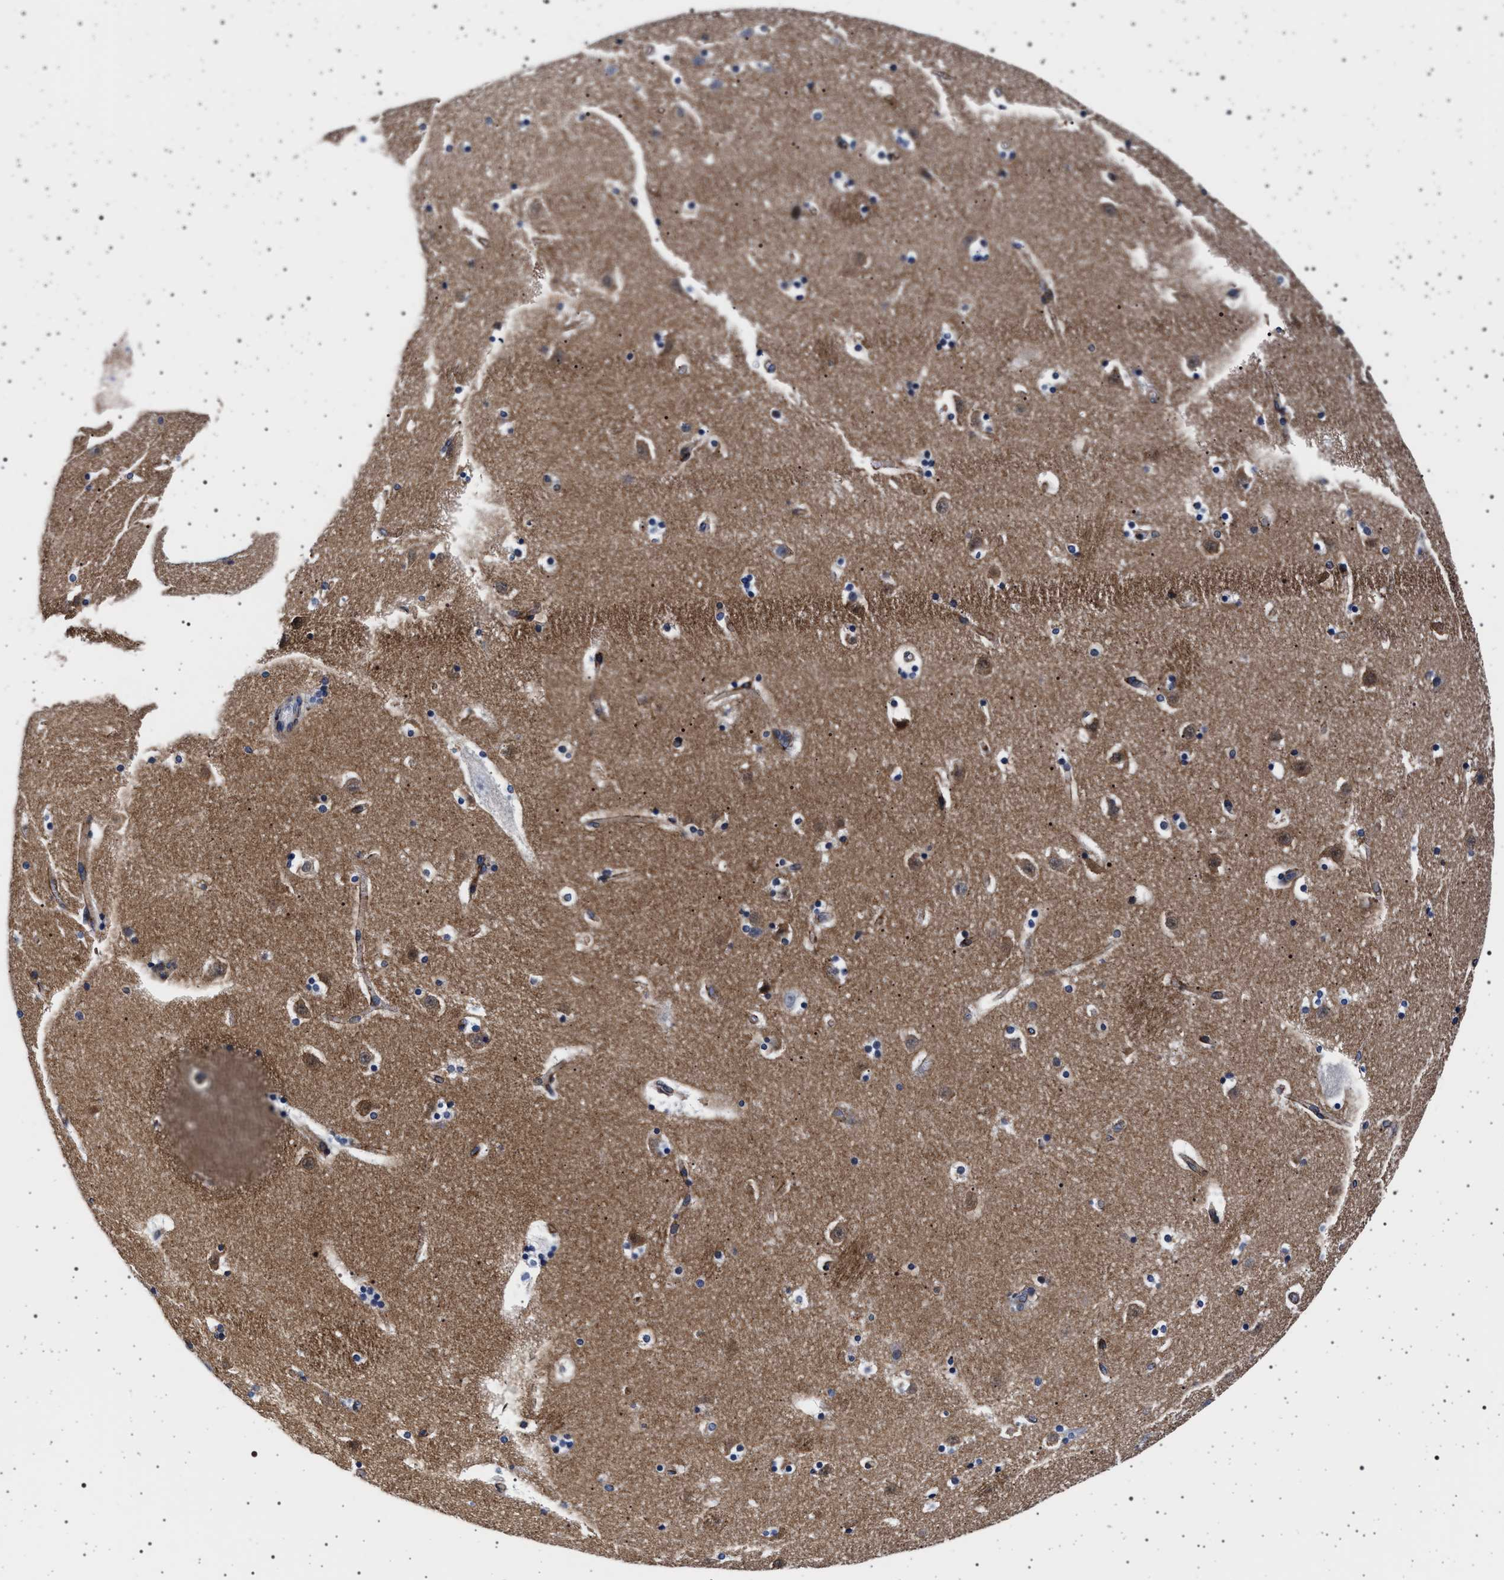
{"staining": {"intensity": "negative", "quantity": "none", "location": "none"}, "tissue": "caudate", "cell_type": "Glial cells", "image_type": "normal", "snomed": [{"axis": "morphology", "description": "Normal tissue, NOS"}, {"axis": "topography", "description": "Lateral ventricle wall"}], "caption": "DAB (3,3'-diaminobenzidine) immunohistochemical staining of benign human caudate reveals no significant positivity in glial cells.", "gene": "SLC9A1", "patient": {"sex": "male", "age": 45}}